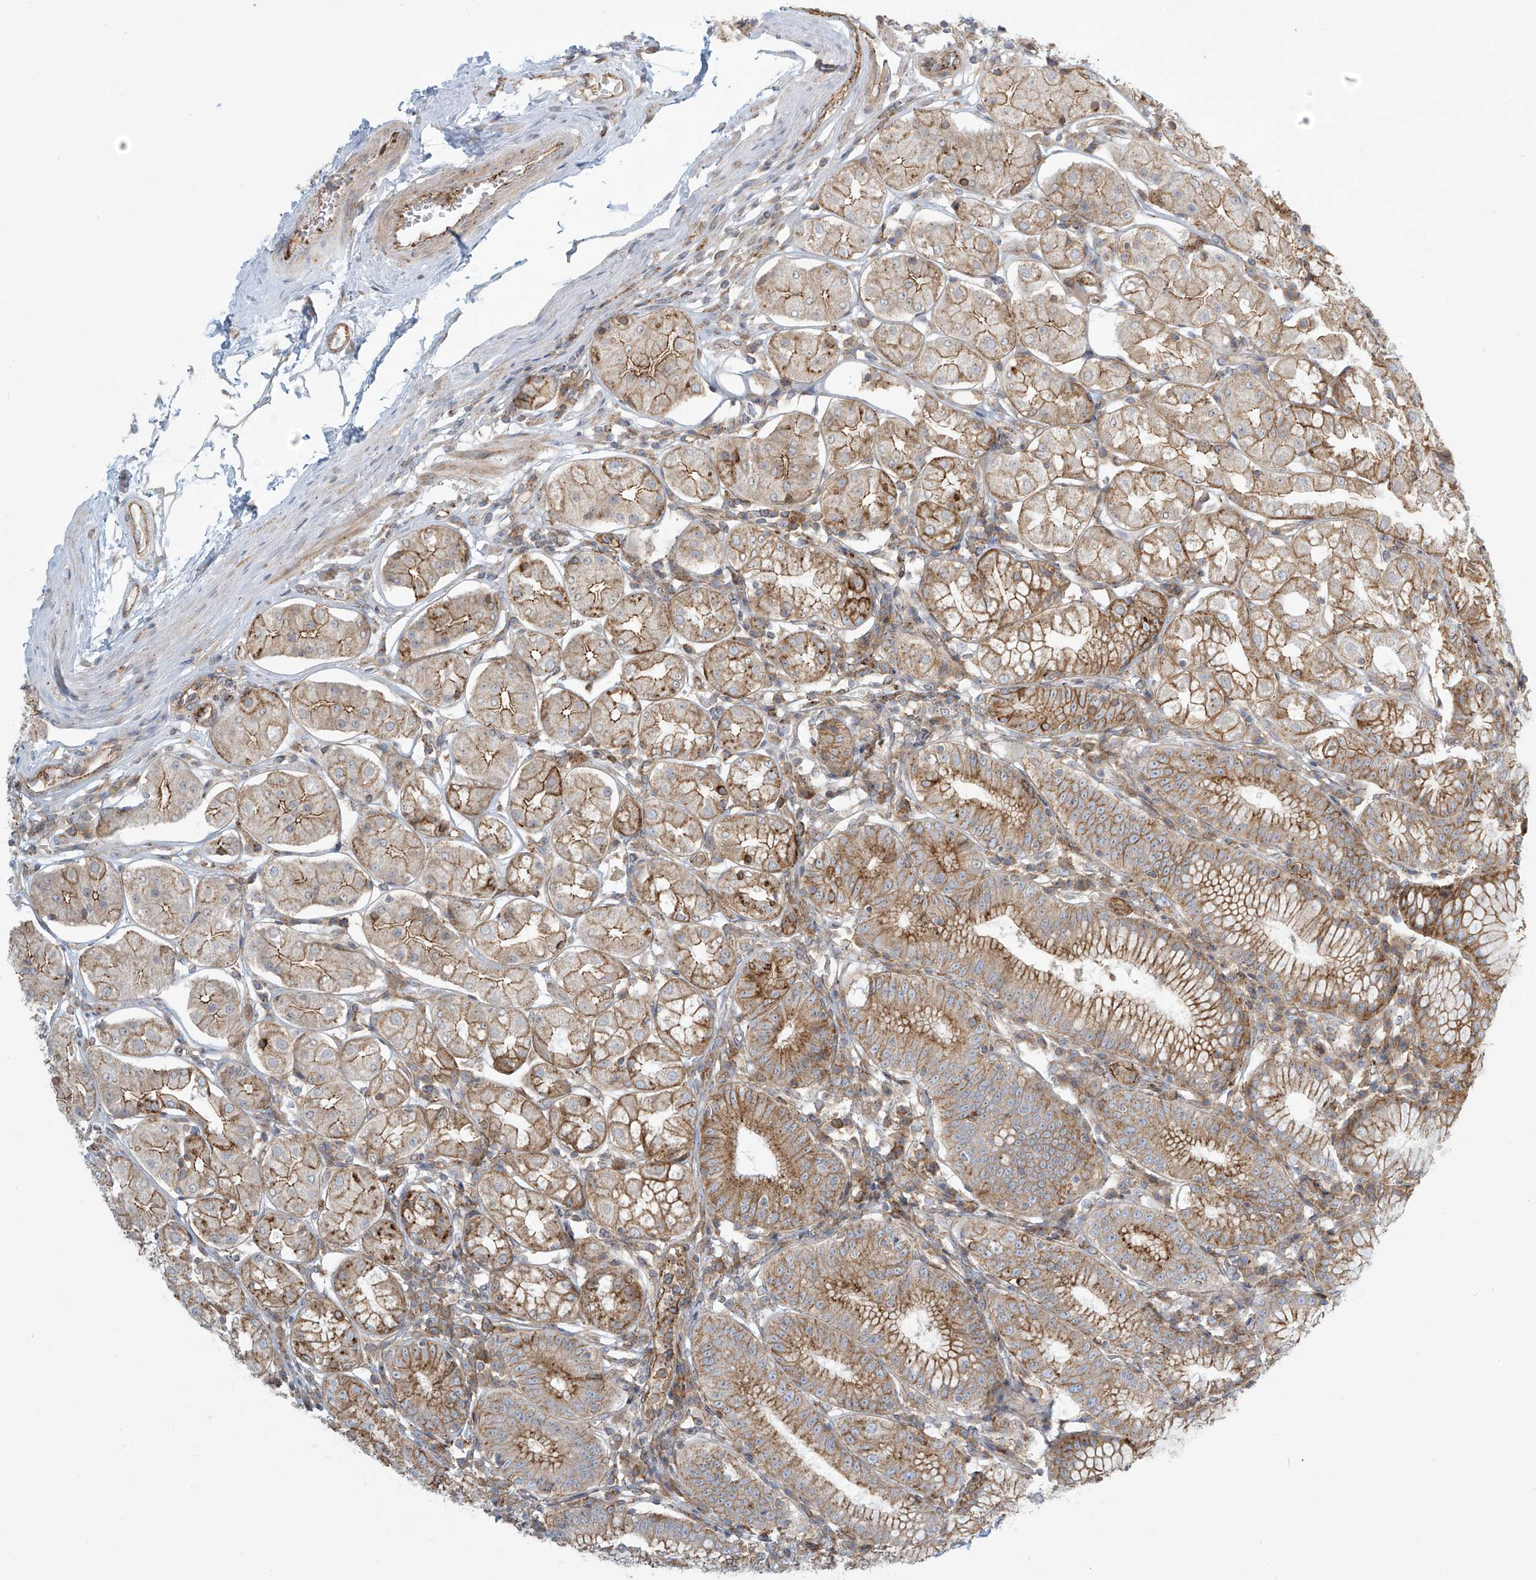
{"staining": {"intensity": "moderate", "quantity": ">75%", "location": "cytoplasmic/membranous"}, "tissue": "stomach", "cell_type": "Glandular cells", "image_type": "normal", "snomed": [{"axis": "morphology", "description": "Normal tissue, NOS"}, {"axis": "topography", "description": "Stomach, lower"}], "caption": "A high-resolution image shows IHC staining of benign stomach, which shows moderate cytoplasmic/membranous staining in about >75% of glandular cells. (DAB = brown stain, brightfield microscopy at high magnification).", "gene": "LZTS3", "patient": {"sex": "female", "age": 56}}